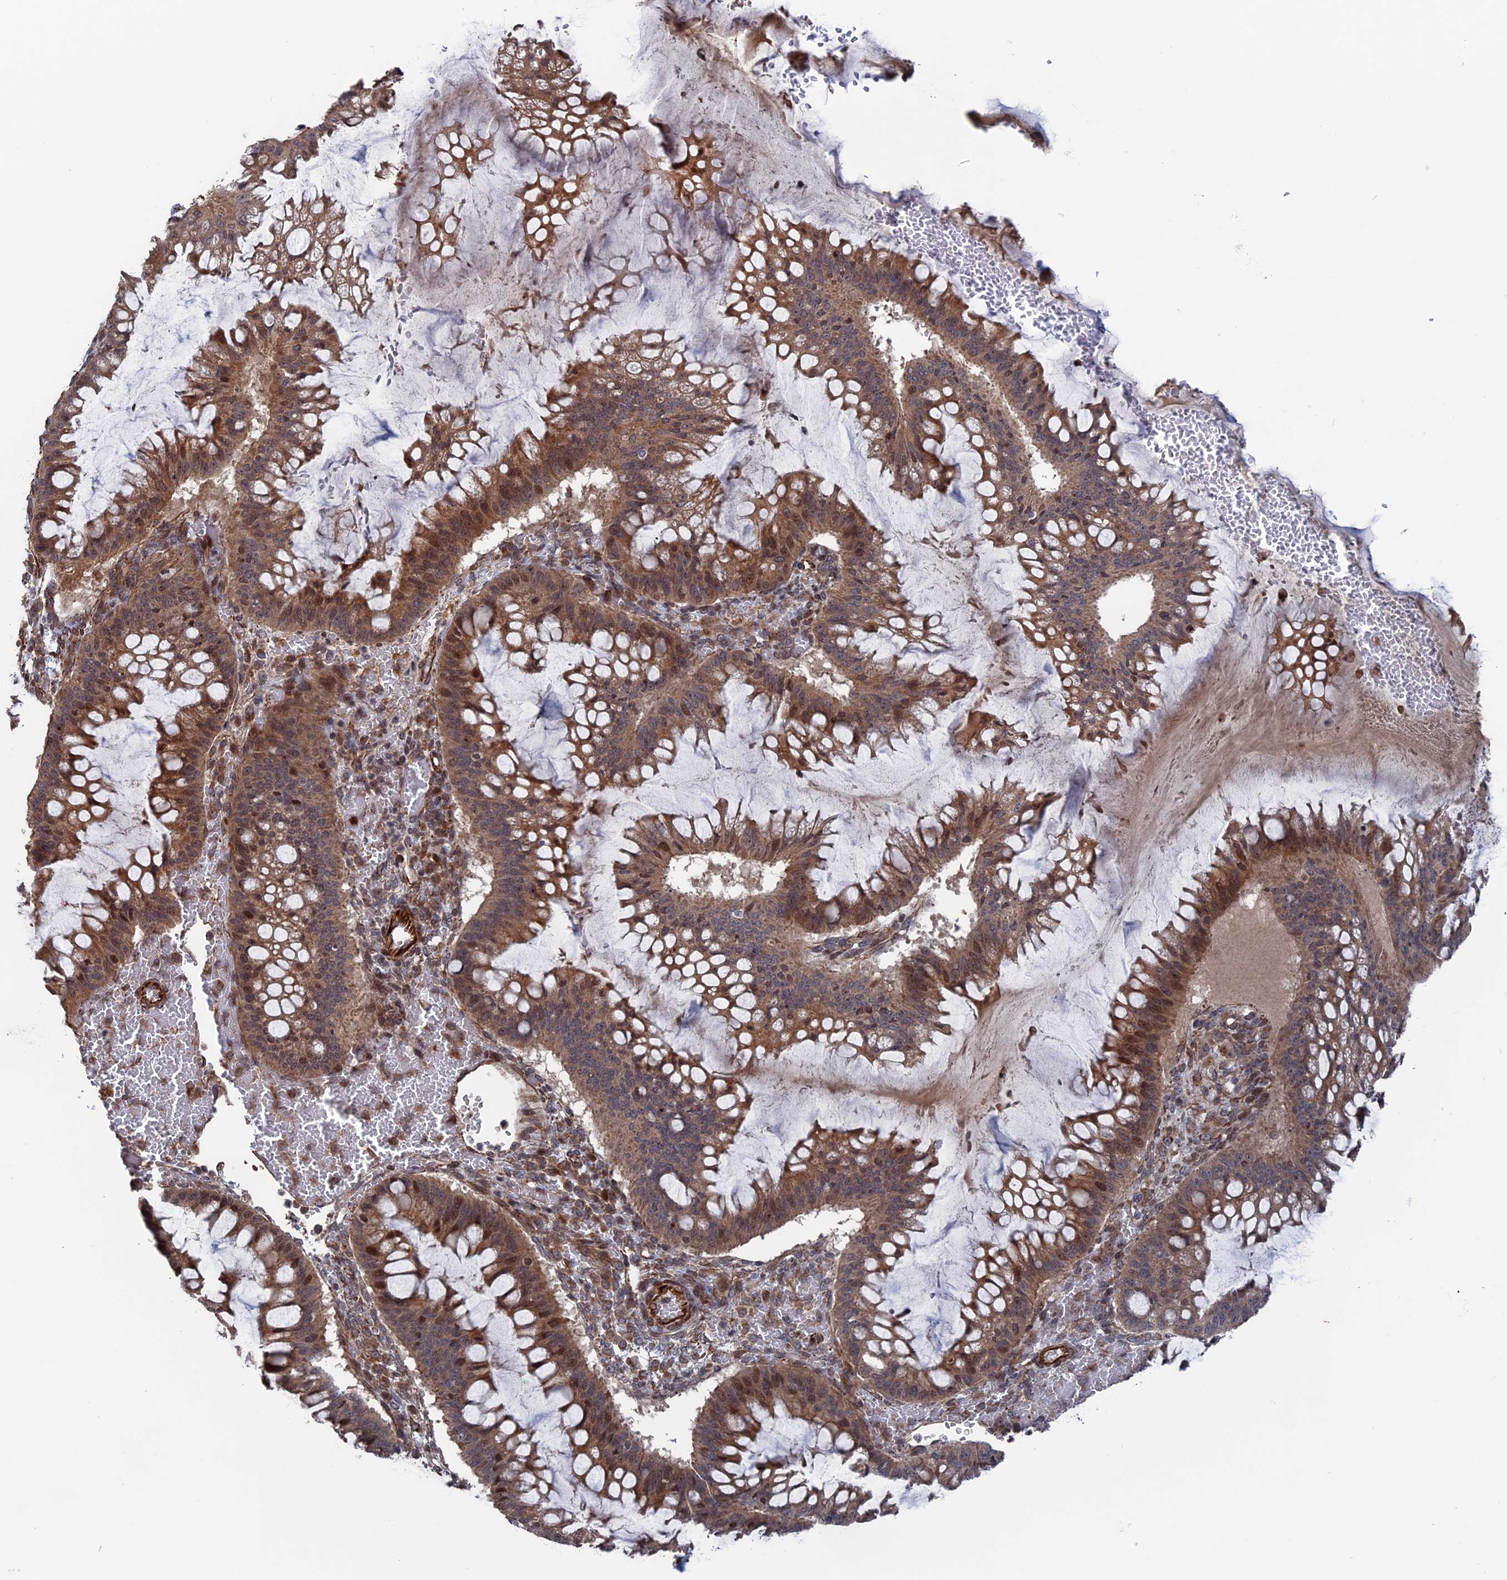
{"staining": {"intensity": "moderate", "quantity": ">75%", "location": "cytoplasmic/membranous,nuclear"}, "tissue": "ovarian cancer", "cell_type": "Tumor cells", "image_type": "cancer", "snomed": [{"axis": "morphology", "description": "Cystadenocarcinoma, mucinous, NOS"}, {"axis": "topography", "description": "Ovary"}], "caption": "Mucinous cystadenocarcinoma (ovarian) was stained to show a protein in brown. There is medium levels of moderate cytoplasmic/membranous and nuclear expression in approximately >75% of tumor cells. The staining was performed using DAB (3,3'-diaminobenzidine) to visualize the protein expression in brown, while the nuclei were stained in blue with hematoxylin (Magnification: 20x).", "gene": "PLA2G15", "patient": {"sex": "female", "age": 73}}